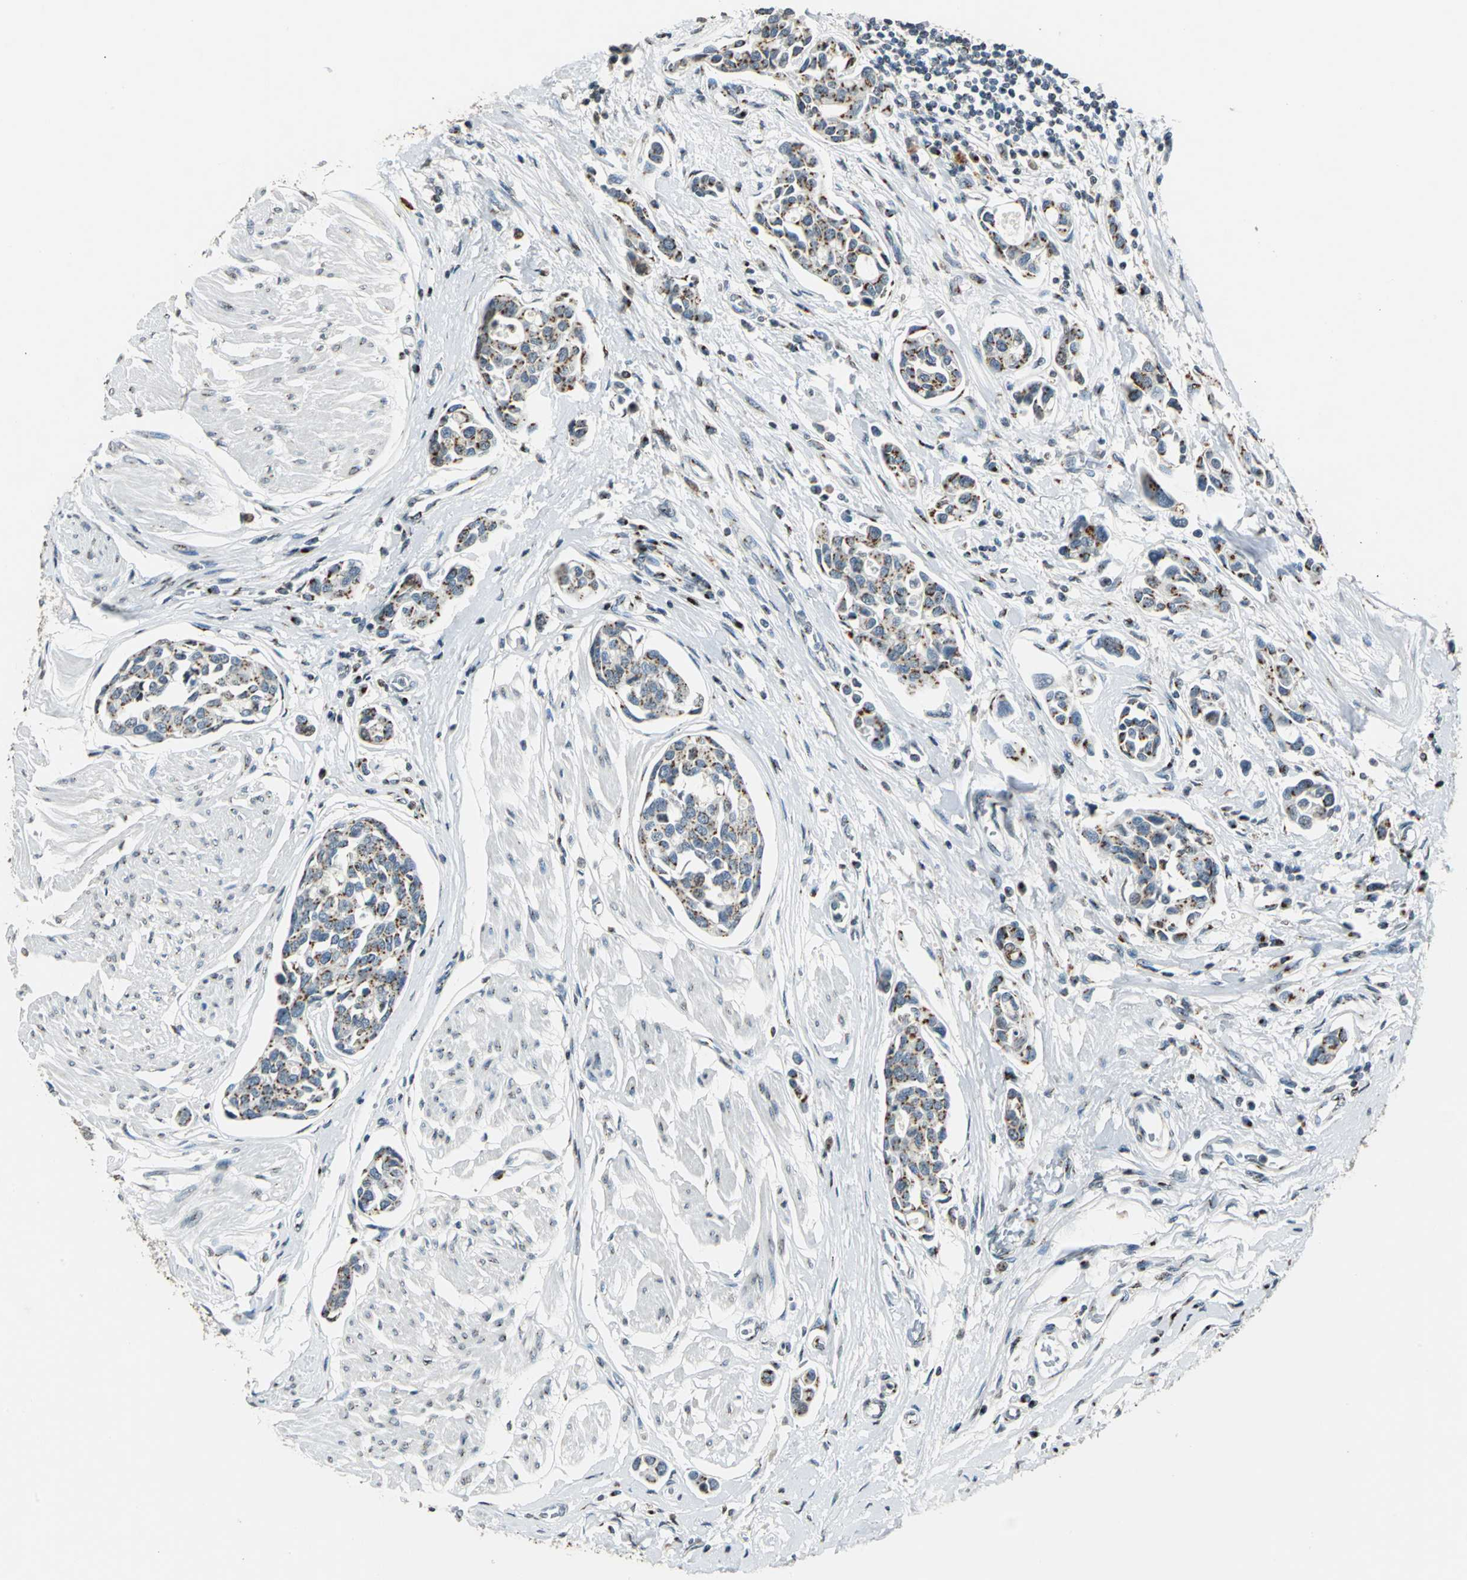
{"staining": {"intensity": "moderate", "quantity": ">75%", "location": "cytoplasmic/membranous"}, "tissue": "urothelial cancer", "cell_type": "Tumor cells", "image_type": "cancer", "snomed": [{"axis": "morphology", "description": "Urothelial carcinoma, High grade"}, {"axis": "topography", "description": "Urinary bladder"}], "caption": "IHC of human urothelial cancer exhibits medium levels of moderate cytoplasmic/membranous positivity in approximately >75% of tumor cells.", "gene": "TMEM115", "patient": {"sex": "male", "age": 78}}